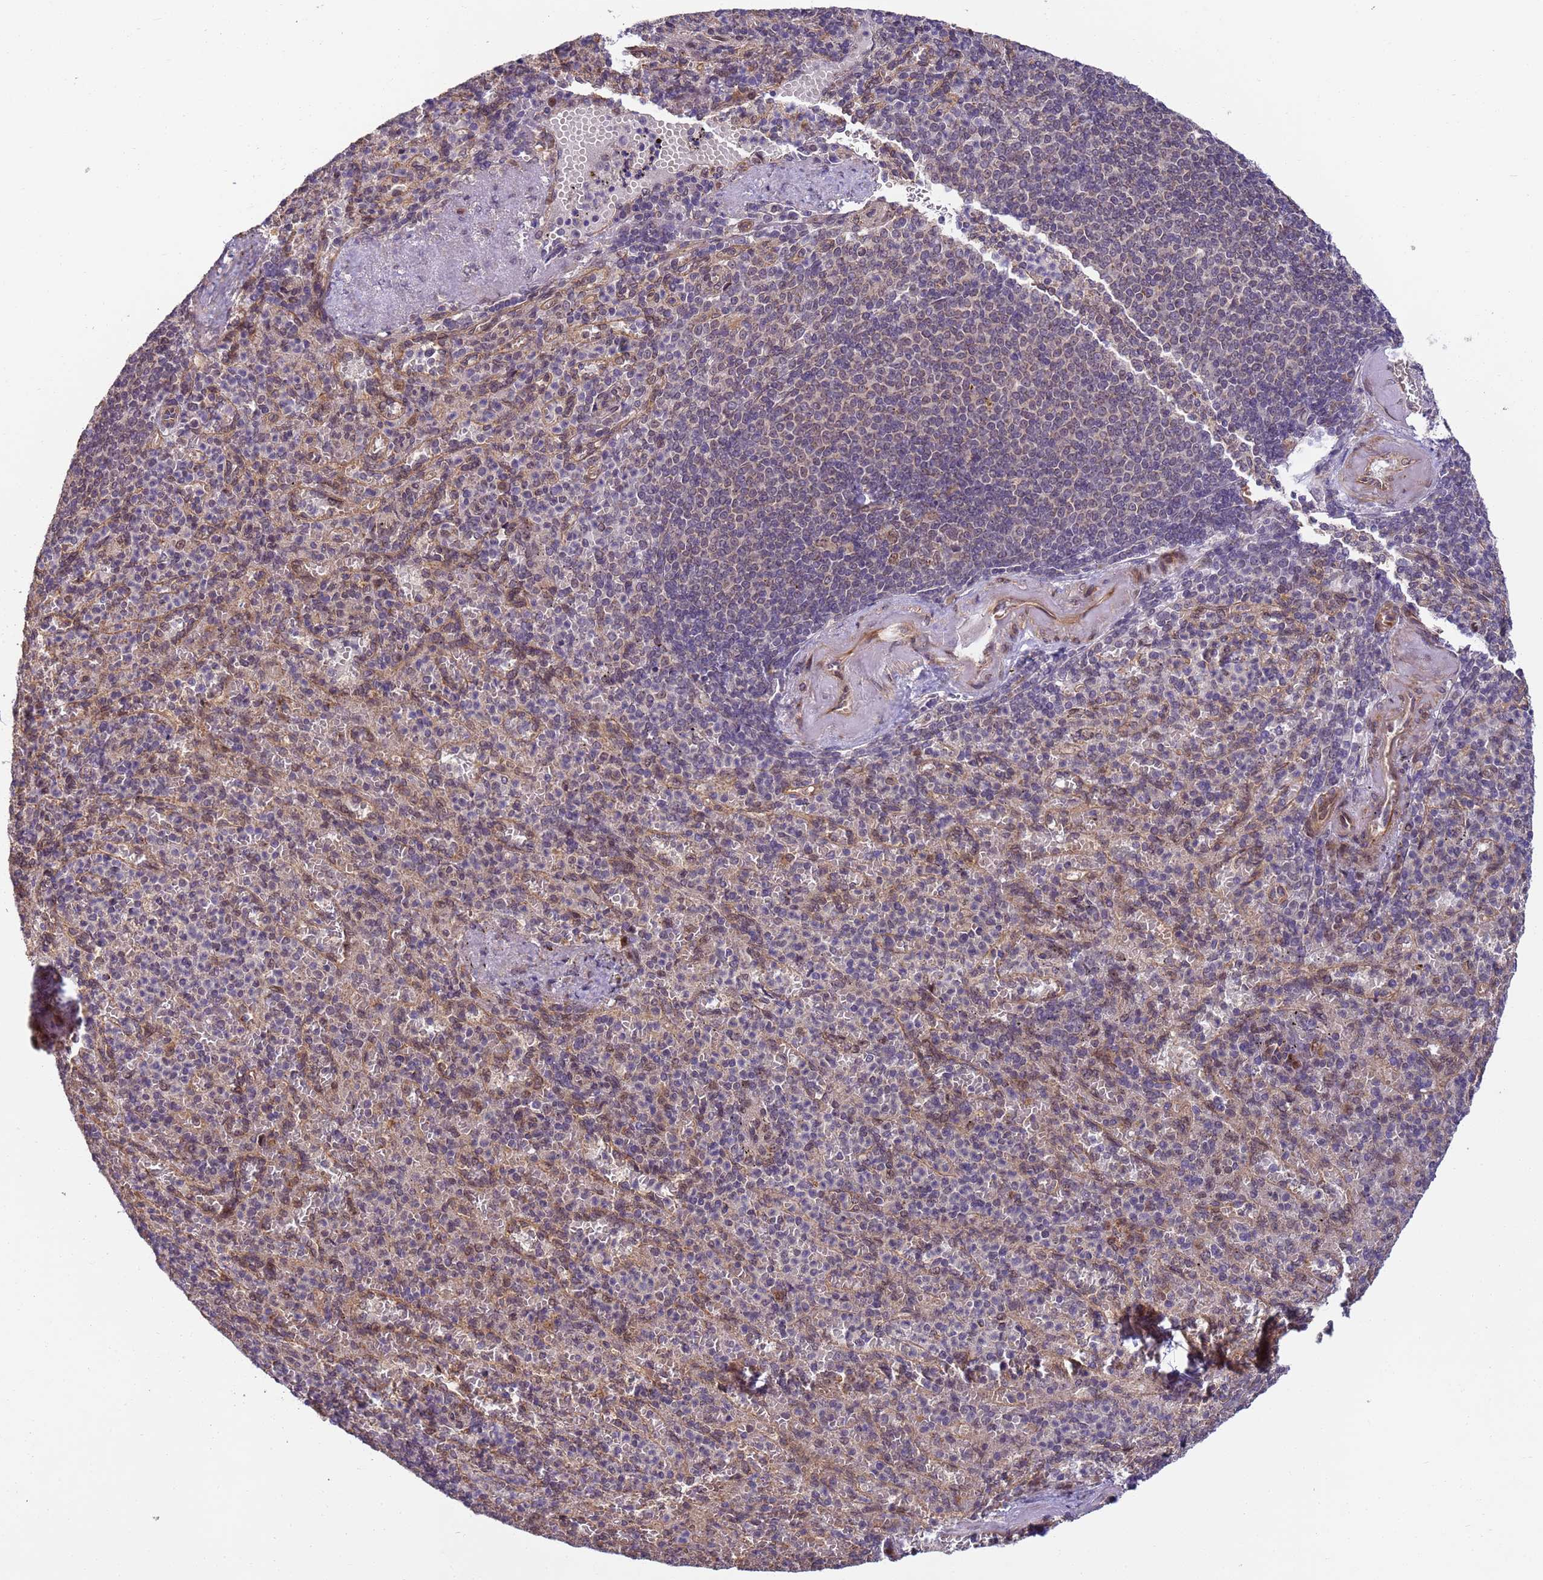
{"staining": {"intensity": "moderate", "quantity": "25%-75%", "location": "cytoplasmic/membranous"}, "tissue": "spleen", "cell_type": "Cells in red pulp", "image_type": "normal", "snomed": [{"axis": "morphology", "description": "Normal tissue, NOS"}, {"axis": "topography", "description": "Spleen"}], "caption": "The micrograph shows a brown stain indicating the presence of a protein in the cytoplasmic/membranous of cells in red pulp in spleen. (DAB (3,3'-diaminobenzidine) = brown stain, brightfield microscopy at high magnification).", "gene": "RAPGEF3", "patient": {"sex": "female", "age": 74}}